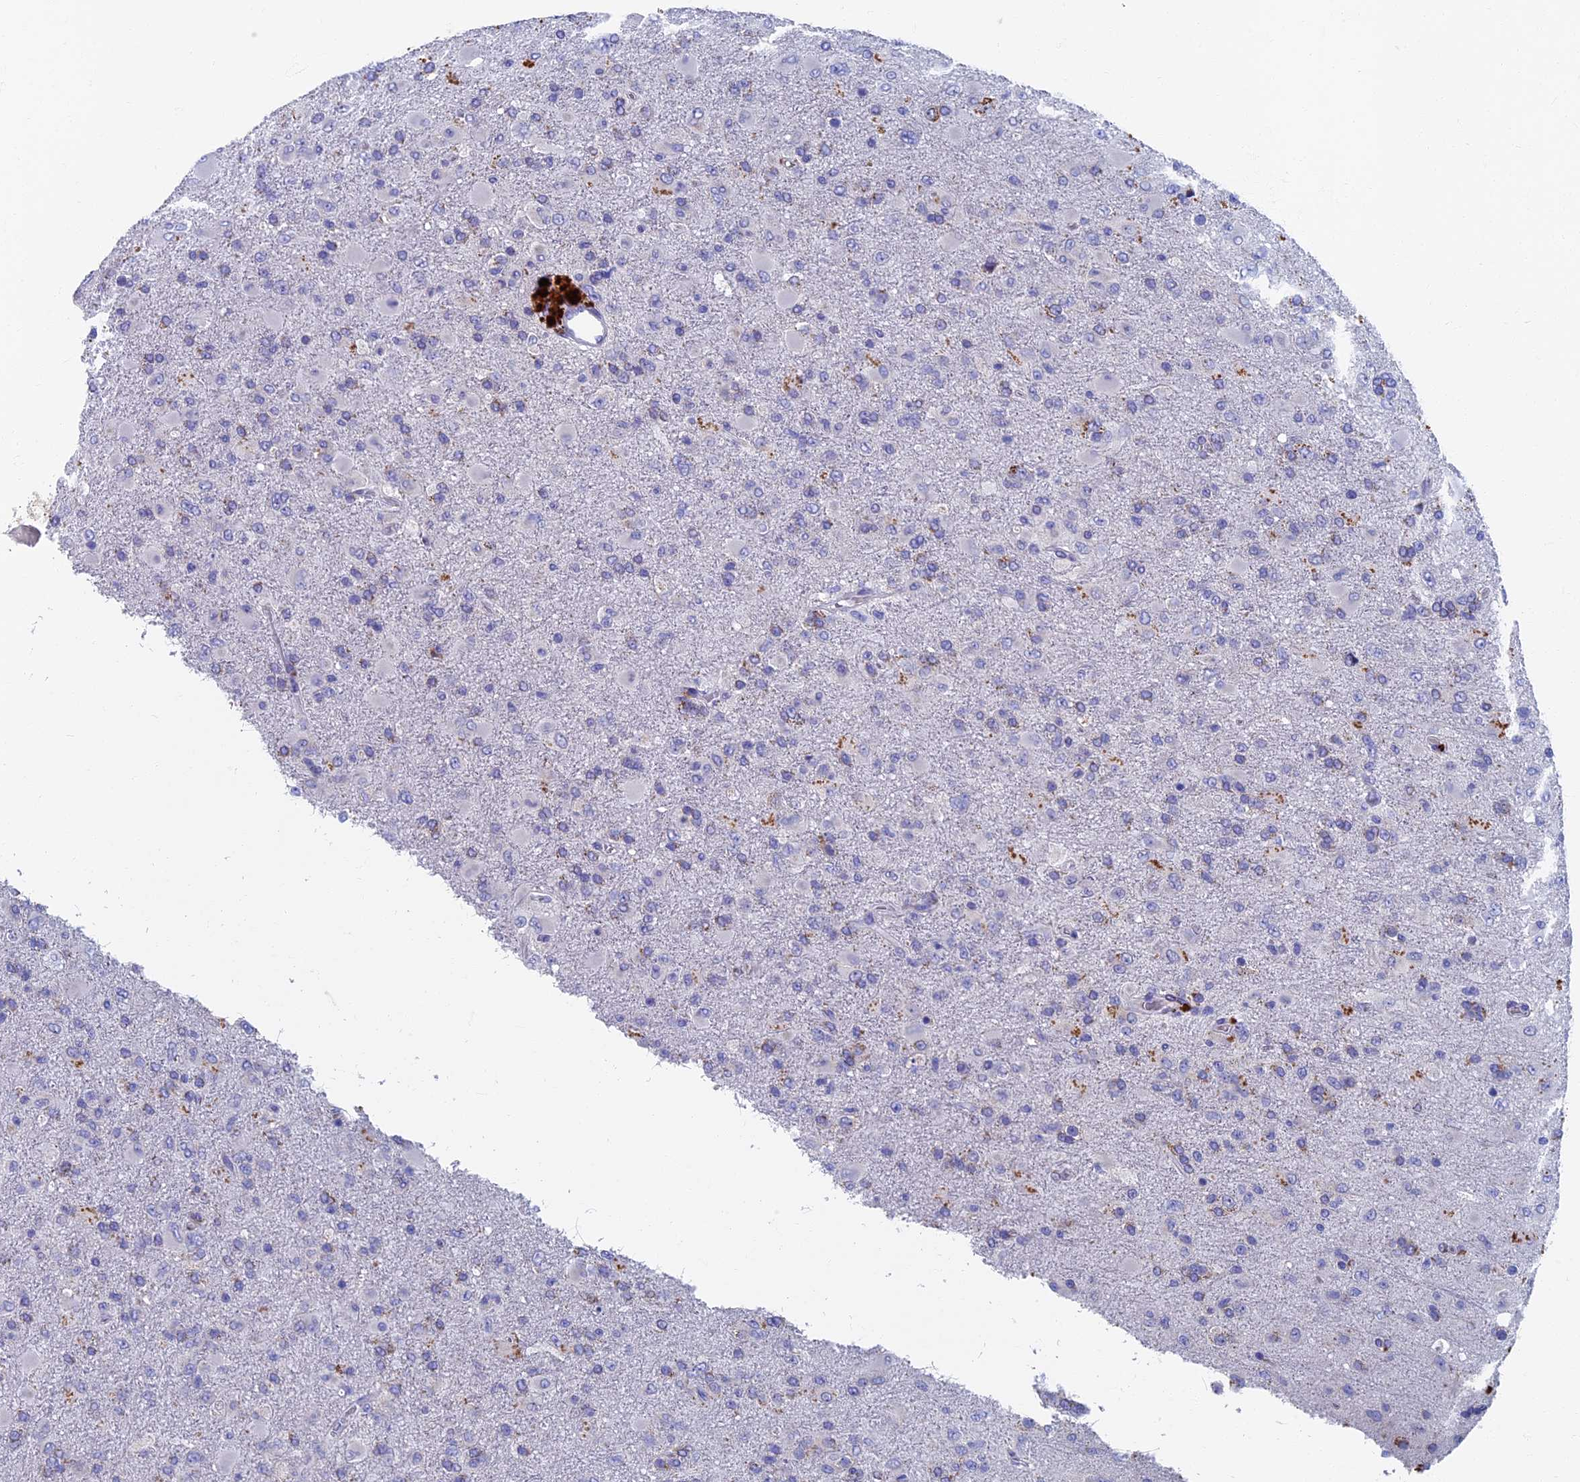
{"staining": {"intensity": "negative", "quantity": "none", "location": "none"}, "tissue": "glioma", "cell_type": "Tumor cells", "image_type": "cancer", "snomed": [{"axis": "morphology", "description": "Glioma, malignant, Low grade"}, {"axis": "topography", "description": "Brain"}], "caption": "DAB immunohistochemical staining of human malignant low-grade glioma demonstrates no significant positivity in tumor cells. The staining was performed using DAB to visualize the protein expression in brown, while the nuclei were stained in blue with hematoxylin (Magnification: 20x).", "gene": "OAT", "patient": {"sex": "male", "age": 65}}